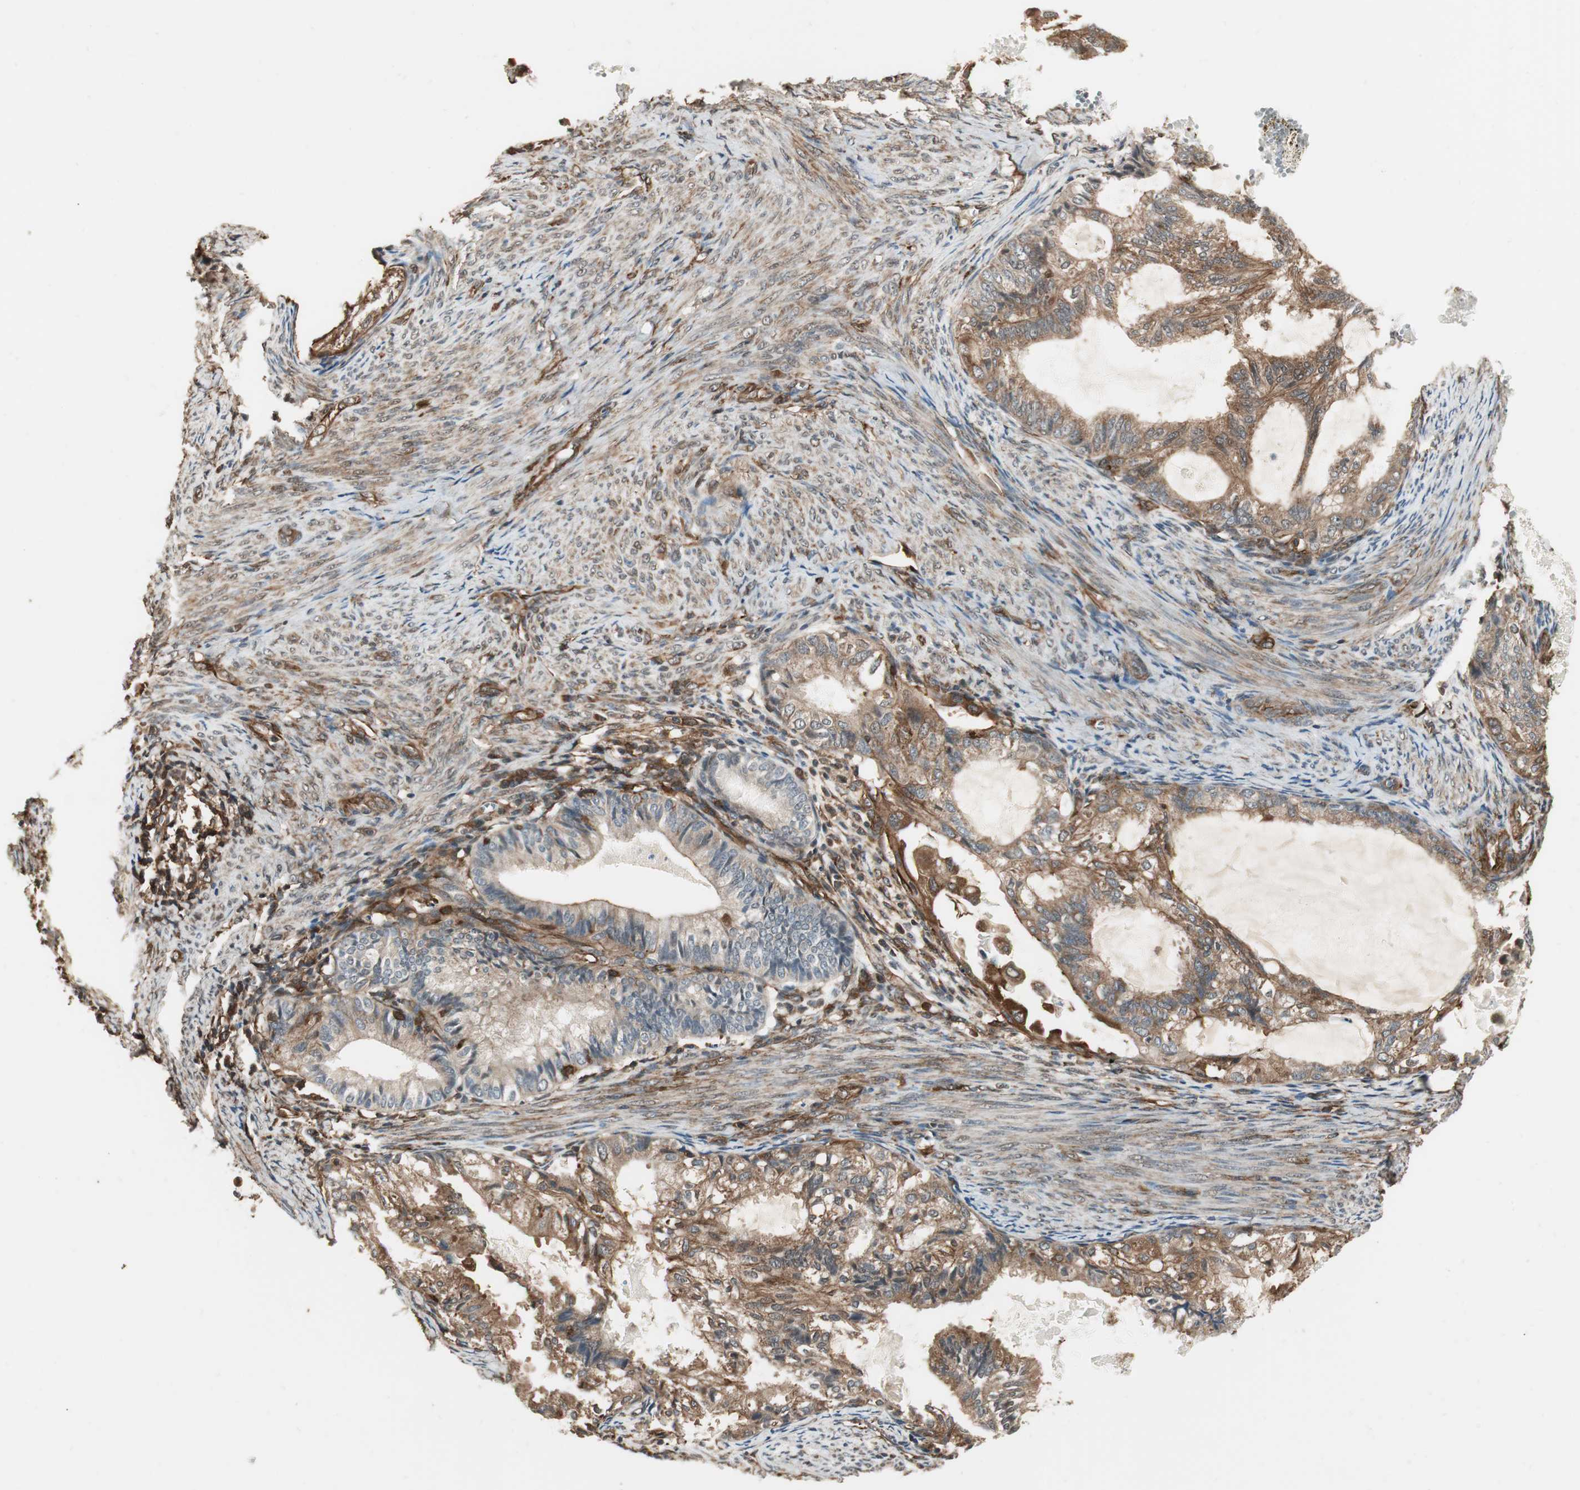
{"staining": {"intensity": "moderate", "quantity": ">75%", "location": "cytoplasmic/membranous"}, "tissue": "cervical cancer", "cell_type": "Tumor cells", "image_type": "cancer", "snomed": [{"axis": "morphology", "description": "Normal tissue, NOS"}, {"axis": "morphology", "description": "Adenocarcinoma, NOS"}, {"axis": "topography", "description": "Cervix"}, {"axis": "topography", "description": "Endometrium"}], "caption": "Tumor cells display moderate cytoplasmic/membranous staining in approximately >75% of cells in adenocarcinoma (cervical). The staining was performed using DAB (3,3'-diaminobenzidine) to visualize the protein expression in brown, while the nuclei were stained in blue with hematoxylin (Magnification: 20x).", "gene": "PTPN11", "patient": {"sex": "female", "age": 86}}